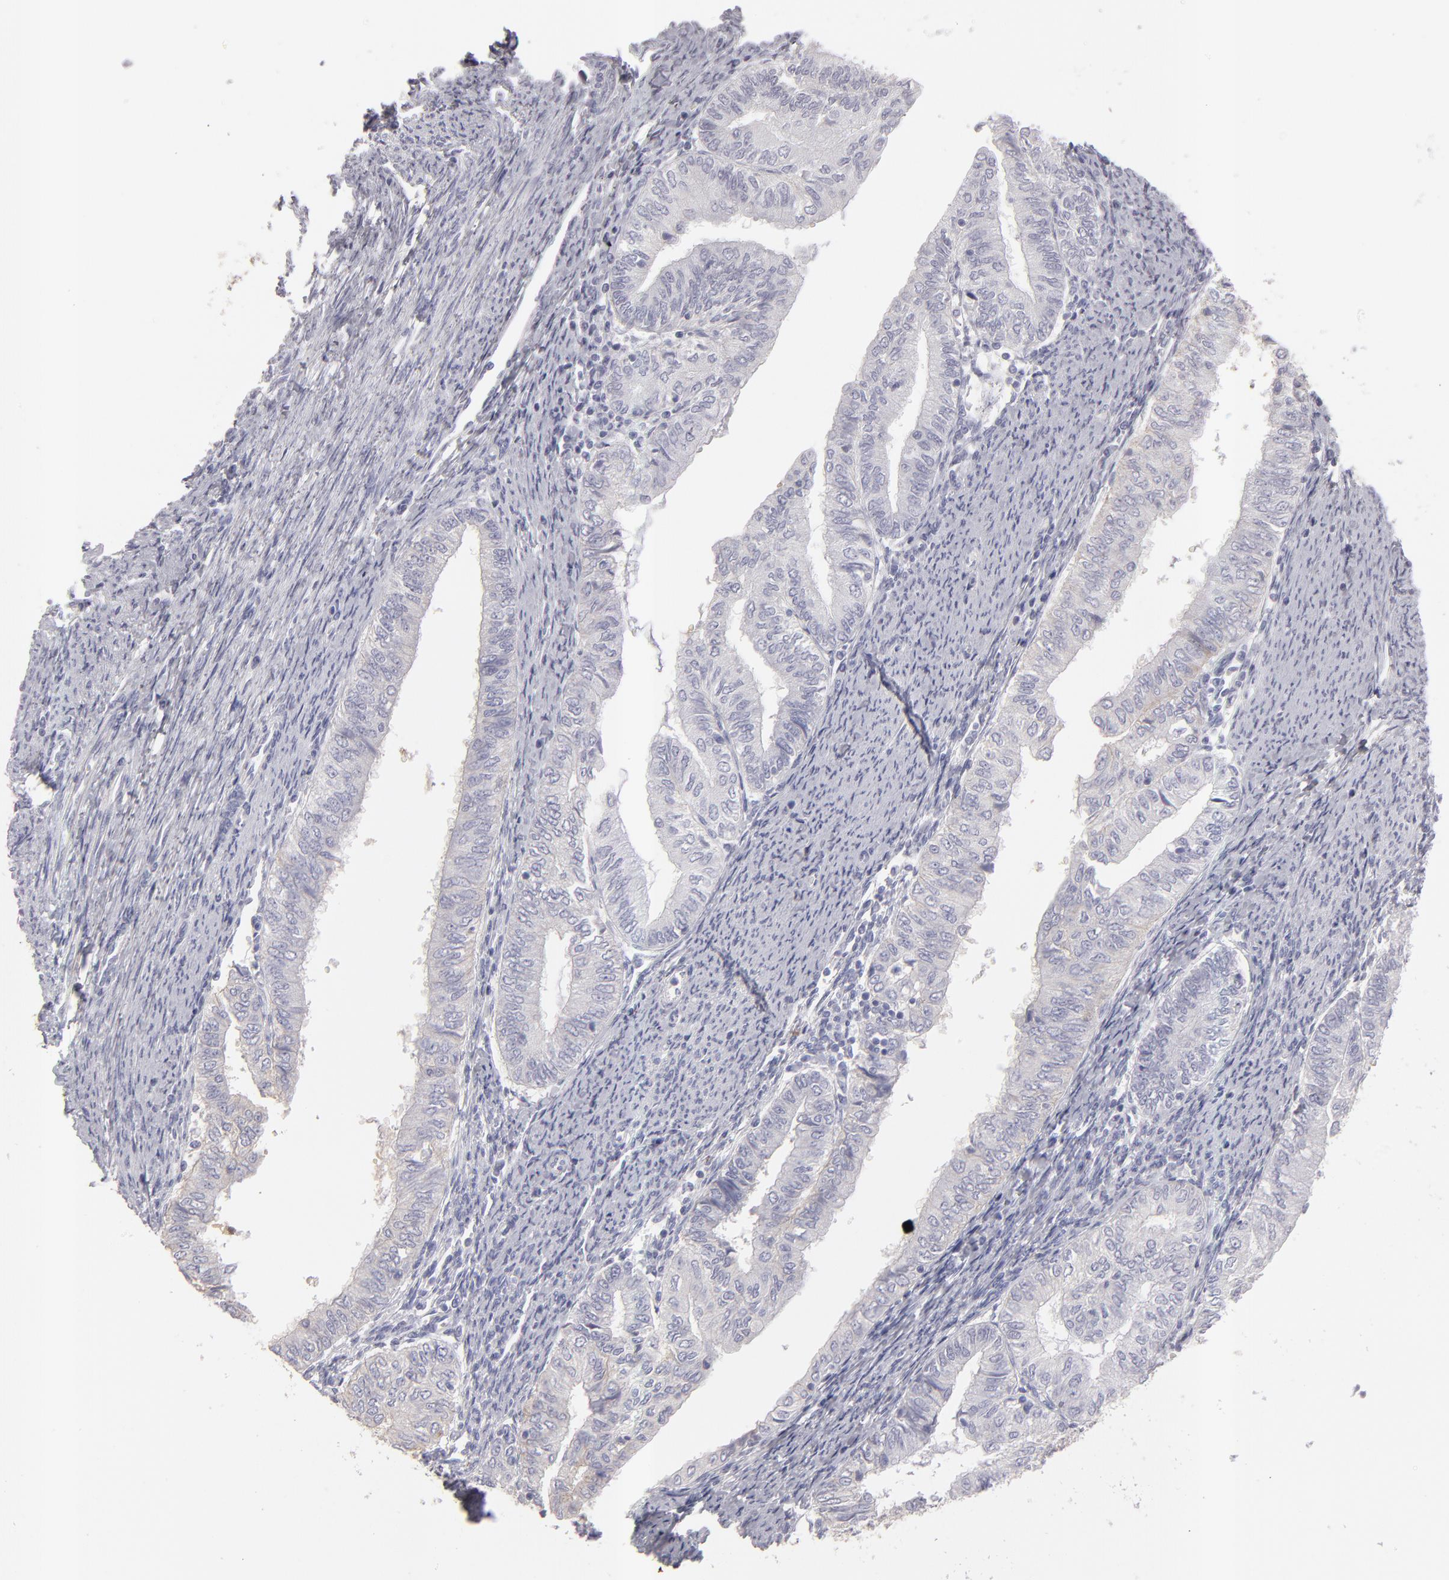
{"staining": {"intensity": "negative", "quantity": "none", "location": "none"}, "tissue": "endometrial cancer", "cell_type": "Tumor cells", "image_type": "cancer", "snomed": [{"axis": "morphology", "description": "Adenocarcinoma, NOS"}, {"axis": "topography", "description": "Endometrium"}], "caption": "A high-resolution micrograph shows immunohistochemistry (IHC) staining of endometrial adenocarcinoma, which shows no significant positivity in tumor cells.", "gene": "ABCC4", "patient": {"sex": "female", "age": 66}}